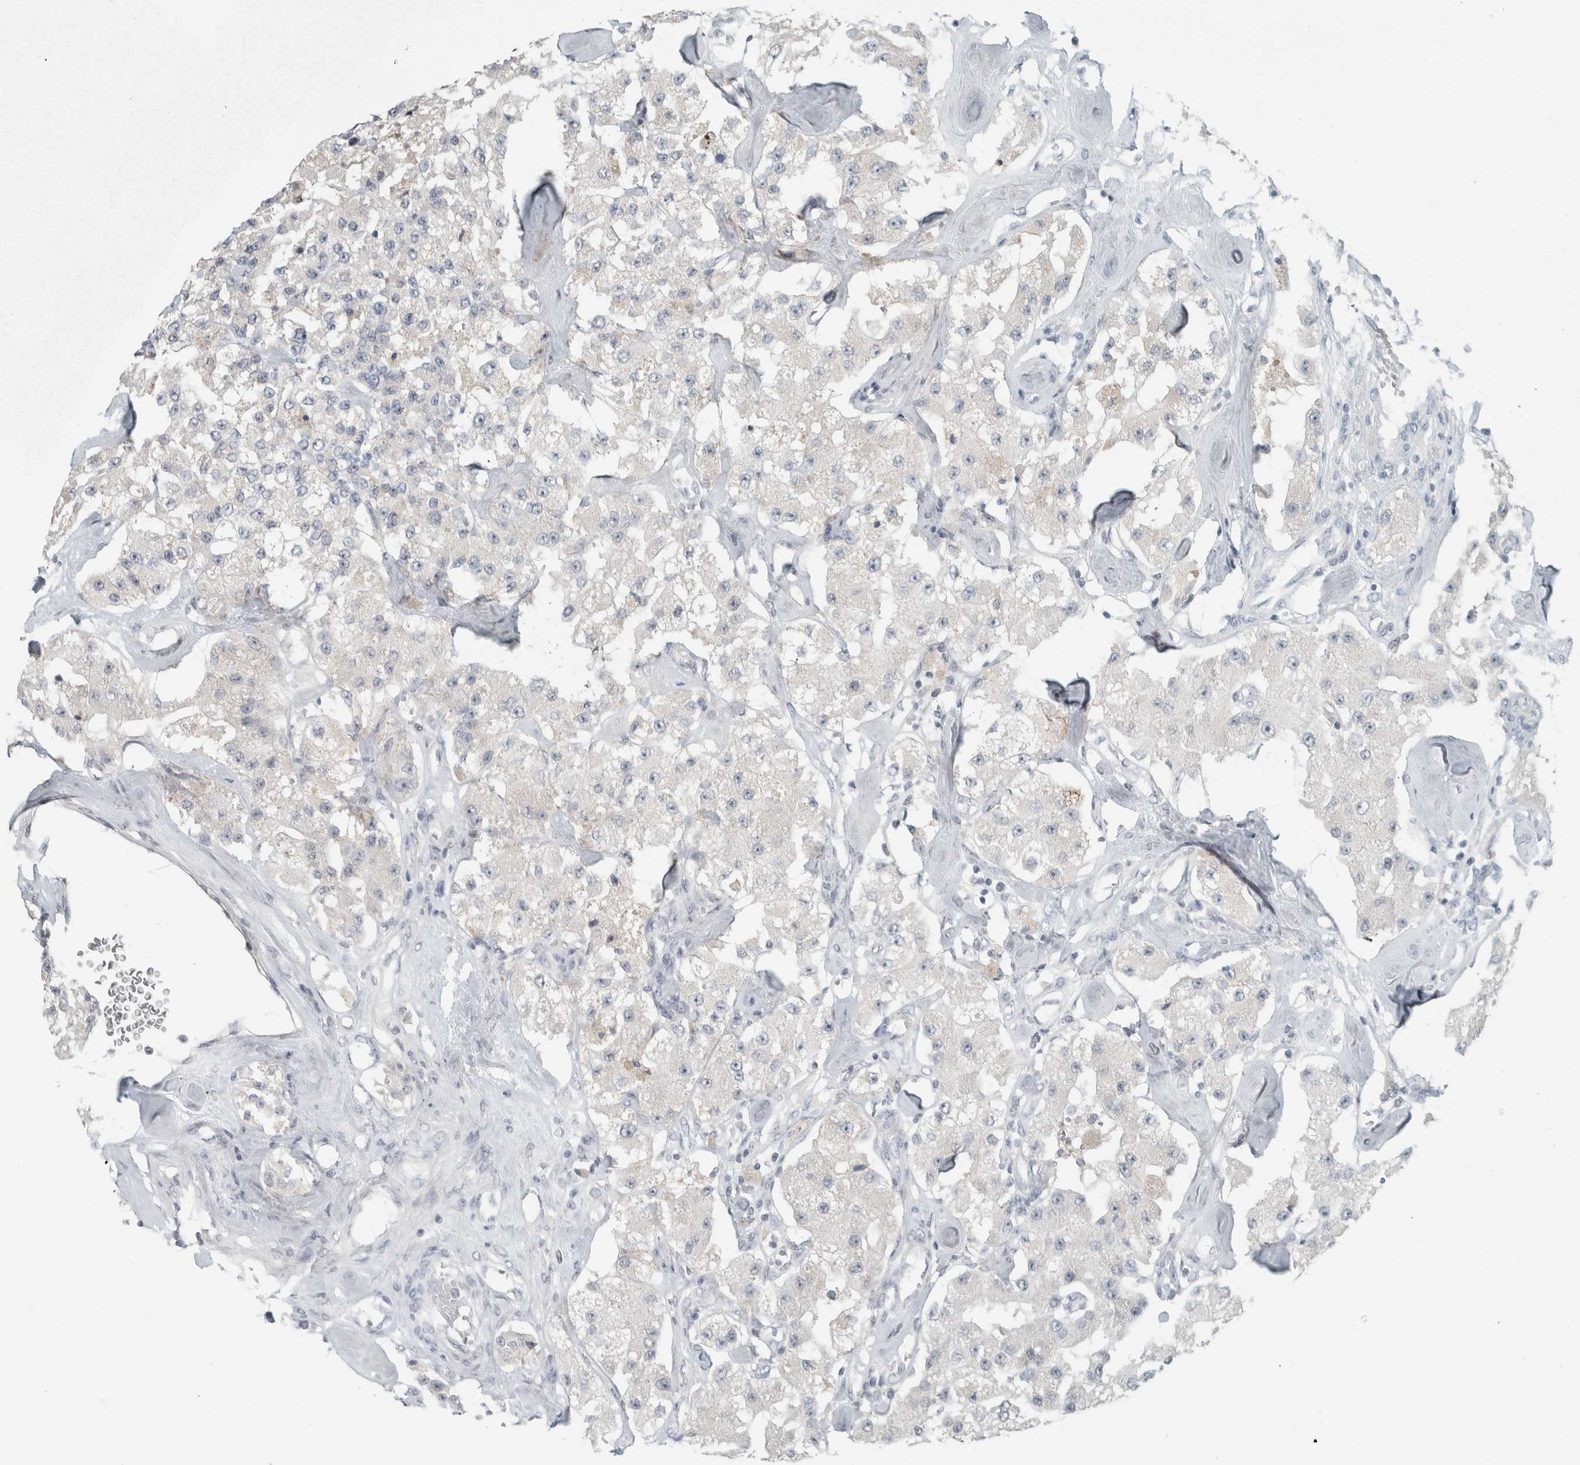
{"staining": {"intensity": "negative", "quantity": "none", "location": "none"}, "tissue": "carcinoid", "cell_type": "Tumor cells", "image_type": "cancer", "snomed": [{"axis": "morphology", "description": "Carcinoid, malignant, NOS"}, {"axis": "topography", "description": "Pancreas"}], "caption": "Micrograph shows no protein positivity in tumor cells of carcinoid (malignant) tissue.", "gene": "TRIT1", "patient": {"sex": "male", "age": 41}}